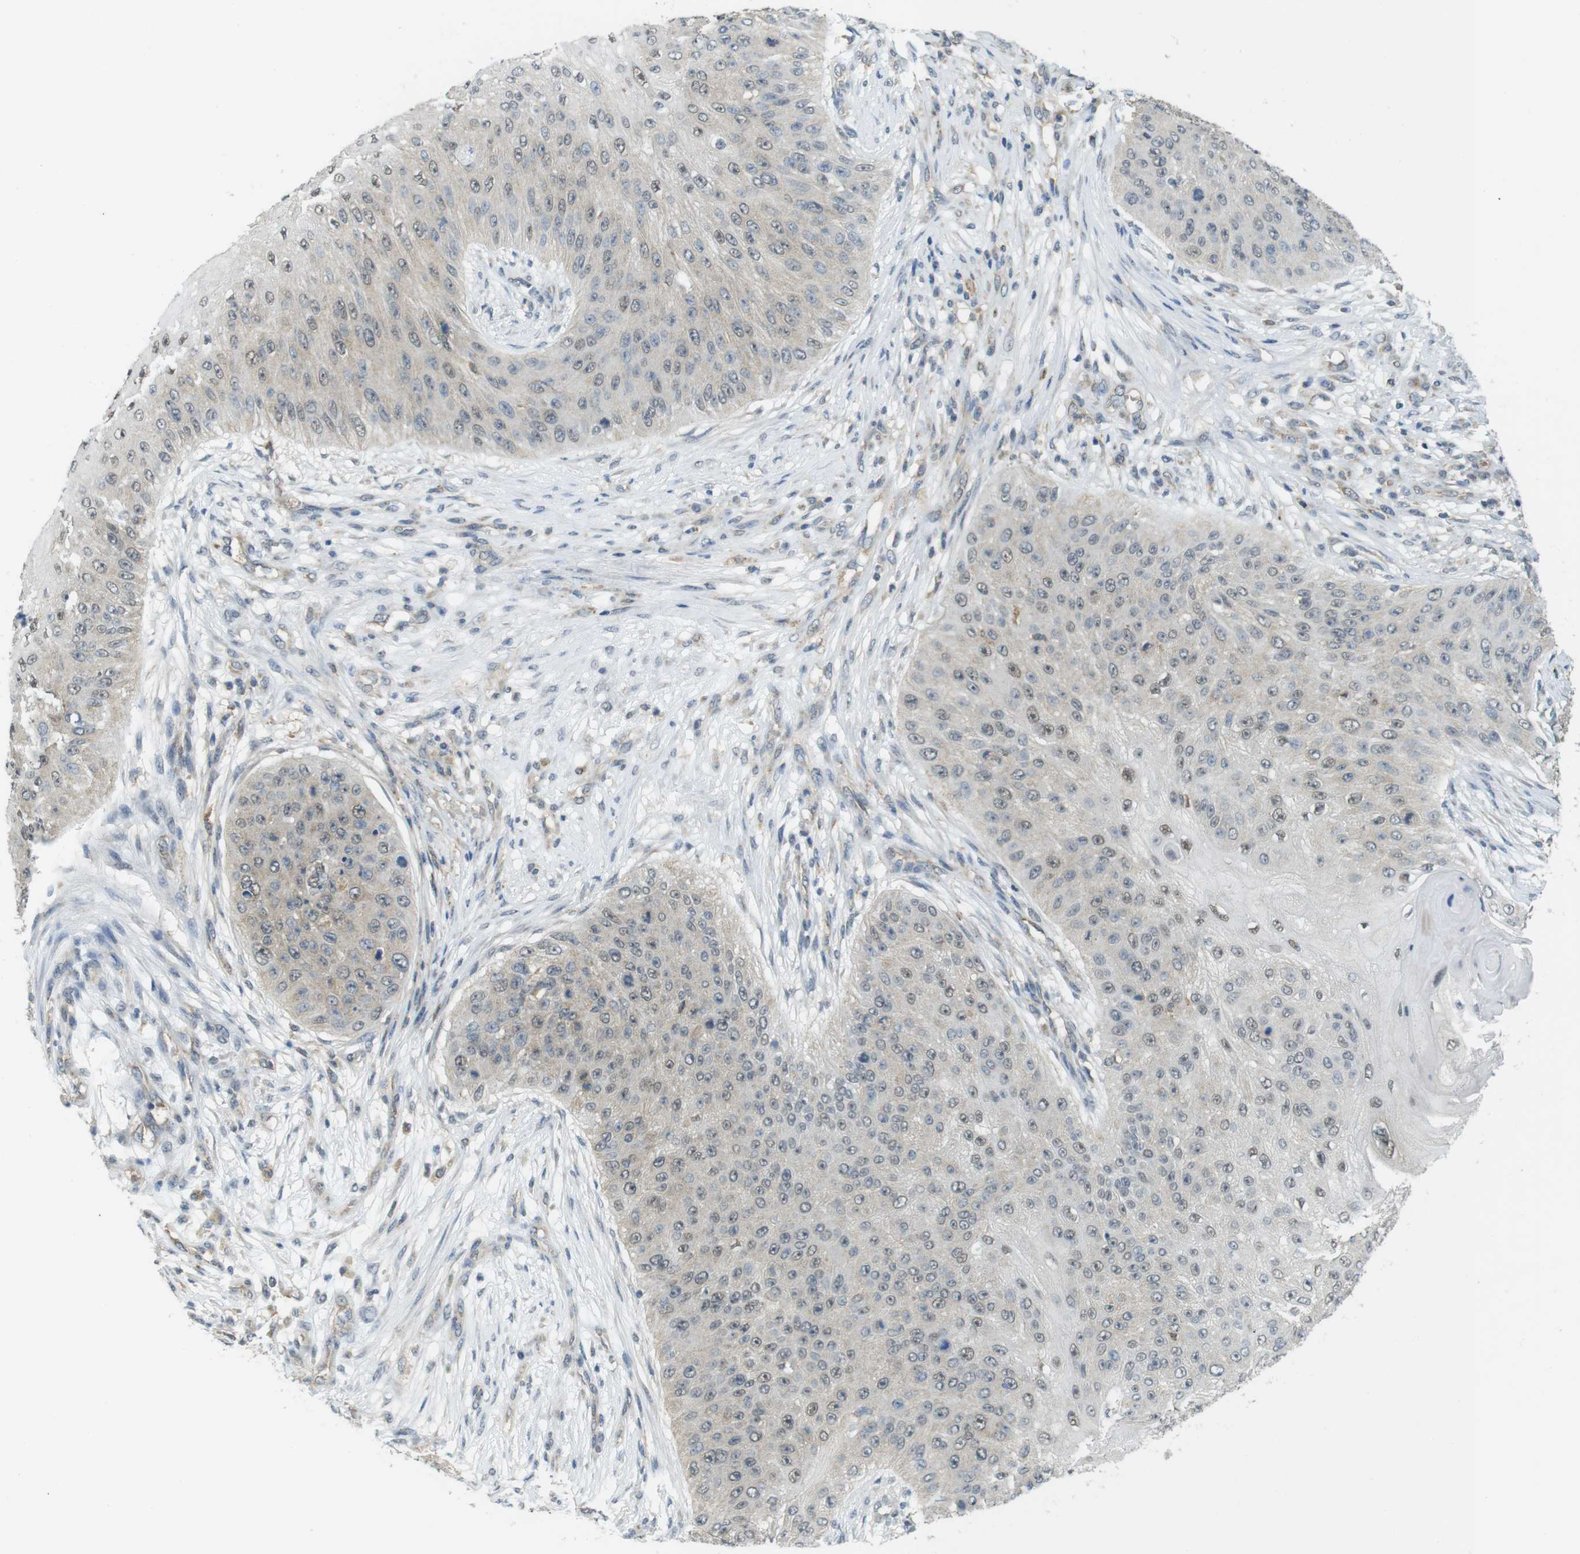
{"staining": {"intensity": "weak", "quantity": "<25%", "location": "nuclear"}, "tissue": "skin cancer", "cell_type": "Tumor cells", "image_type": "cancer", "snomed": [{"axis": "morphology", "description": "Squamous cell carcinoma, NOS"}, {"axis": "topography", "description": "Skin"}], "caption": "IHC of squamous cell carcinoma (skin) reveals no positivity in tumor cells.", "gene": "BRI3BP", "patient": {"sex": "female", "age": 80}}